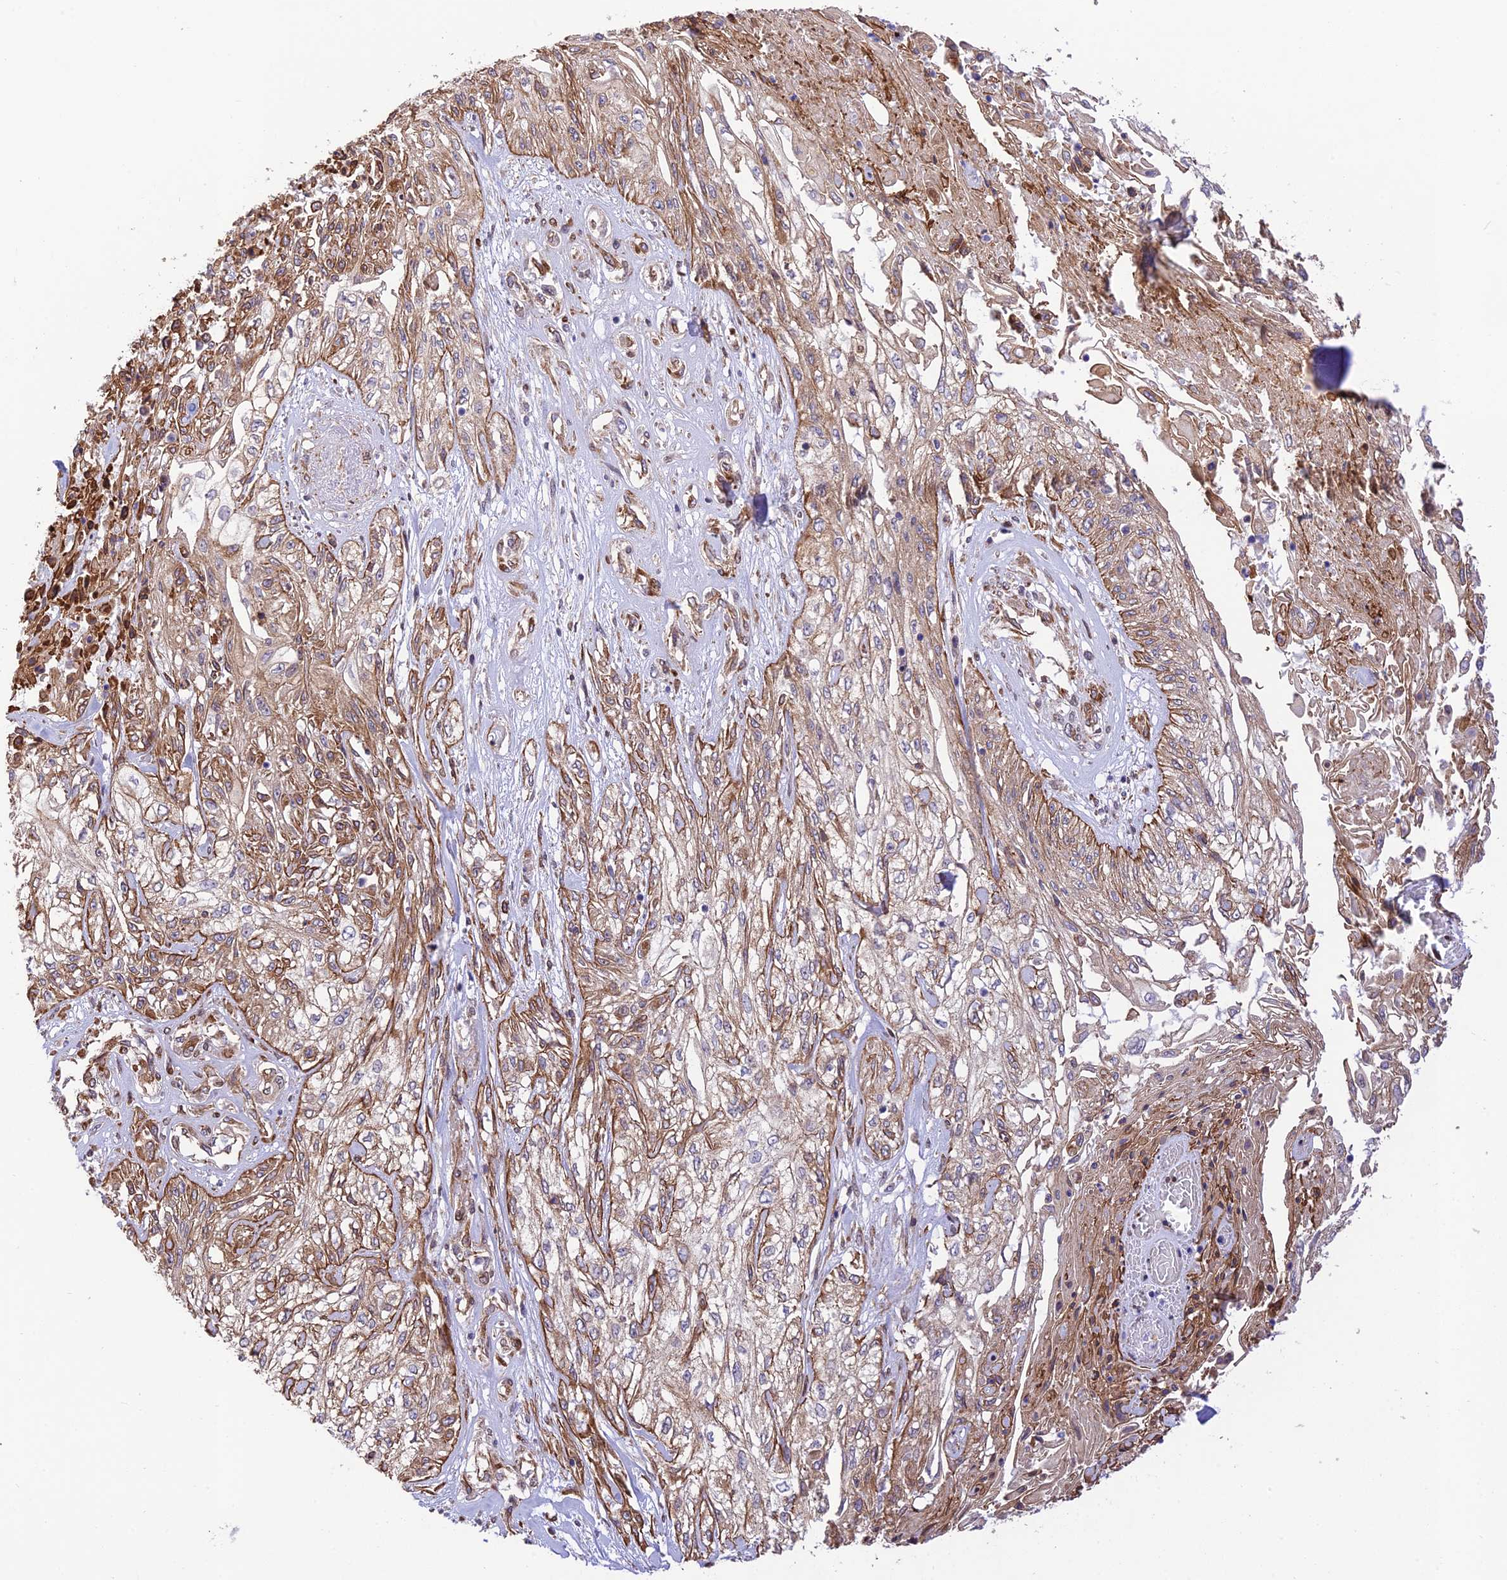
{"staining": {"intensity": "moderate", "quantity": ">75%", "location": "cytoplasmic/membranous"}, "tissue": "skin cancer", "cell_type": "Tumor cells", "image_type": "cancer", "snomed": [{"axis": "morphology", "description": "Squamous cell carcinoma, NOS"}, {"axis": "morphology", "description": "Squamous cell carcinoma, metastatic, NOS"}, {"axis": "topography", "description": "Skin"}, {"axis": "topography", "description": "Lymph node"}], "caption": "Immunohistochemical staining of skin cancer (metastatic squamous cell carcinoma) exhibits medium levels of moderate cytoplasmic/membranous staining in about >75% of tumor cells.", "gene": "EXOC3L4", "patient": {"sex": "male", "age": 75}}